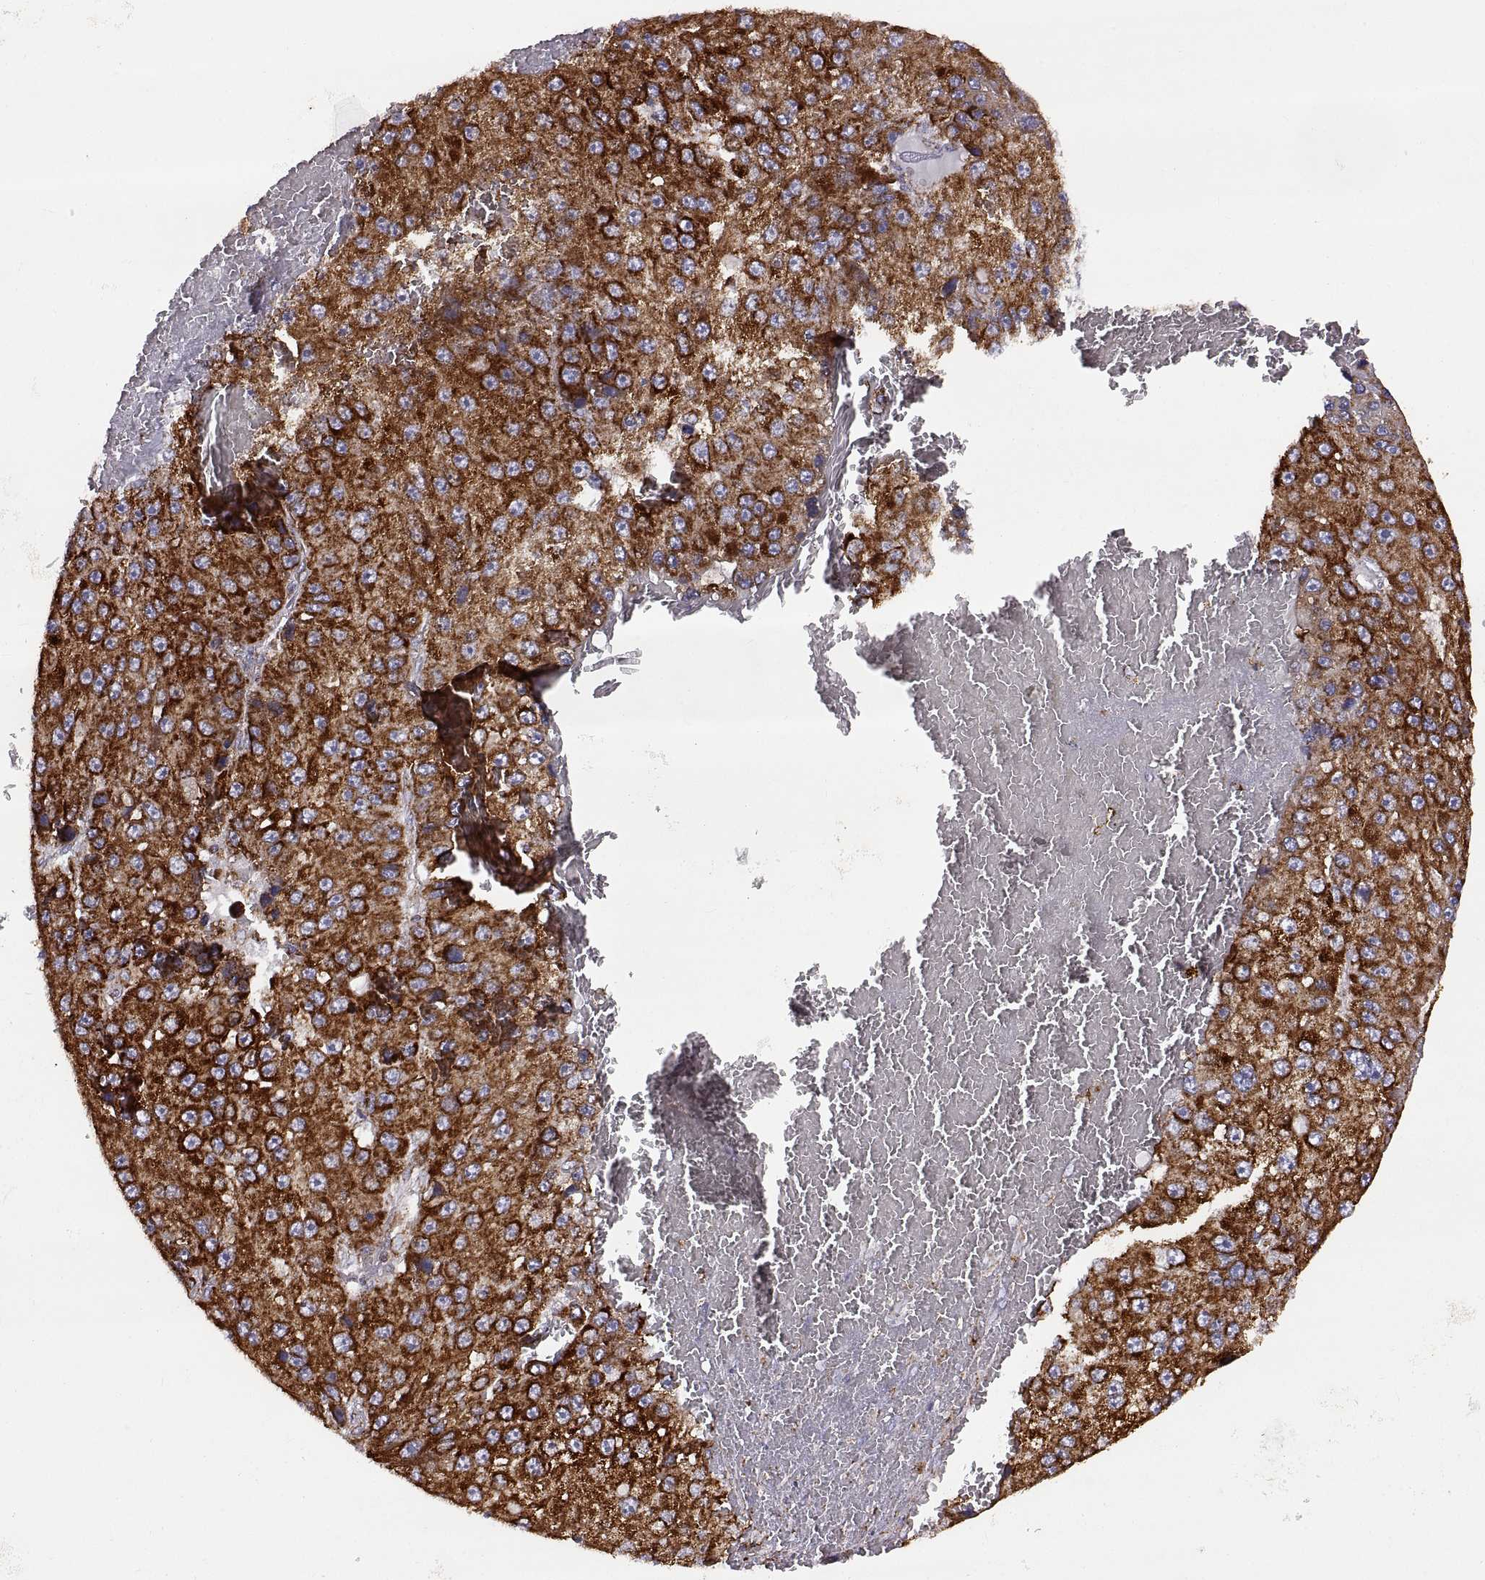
{"staining": {"intensity": "strong", "quantity": ">75%", "location": "cytoplasmic/membranous"}, "tissue": "liver cancer", "cell_type": "Tumor cells", "image_type": "cancer", "snomed": [{"axis": "morphology", "description": "Carcinoma, Hepatocellular, NOS"}, {"axis": "topography", "description": "Liver"}], "caption": "DAB (3,3'-diaminobenzidine) immunohistochemical staining of hepatocellular carcinoma (liver) demonstrates strong cytoplasmic/membranous protein positivity in approximately >75% of tumor cells.", "gene": "ARSD", "patient": {"sex": "female", "age": 73}}